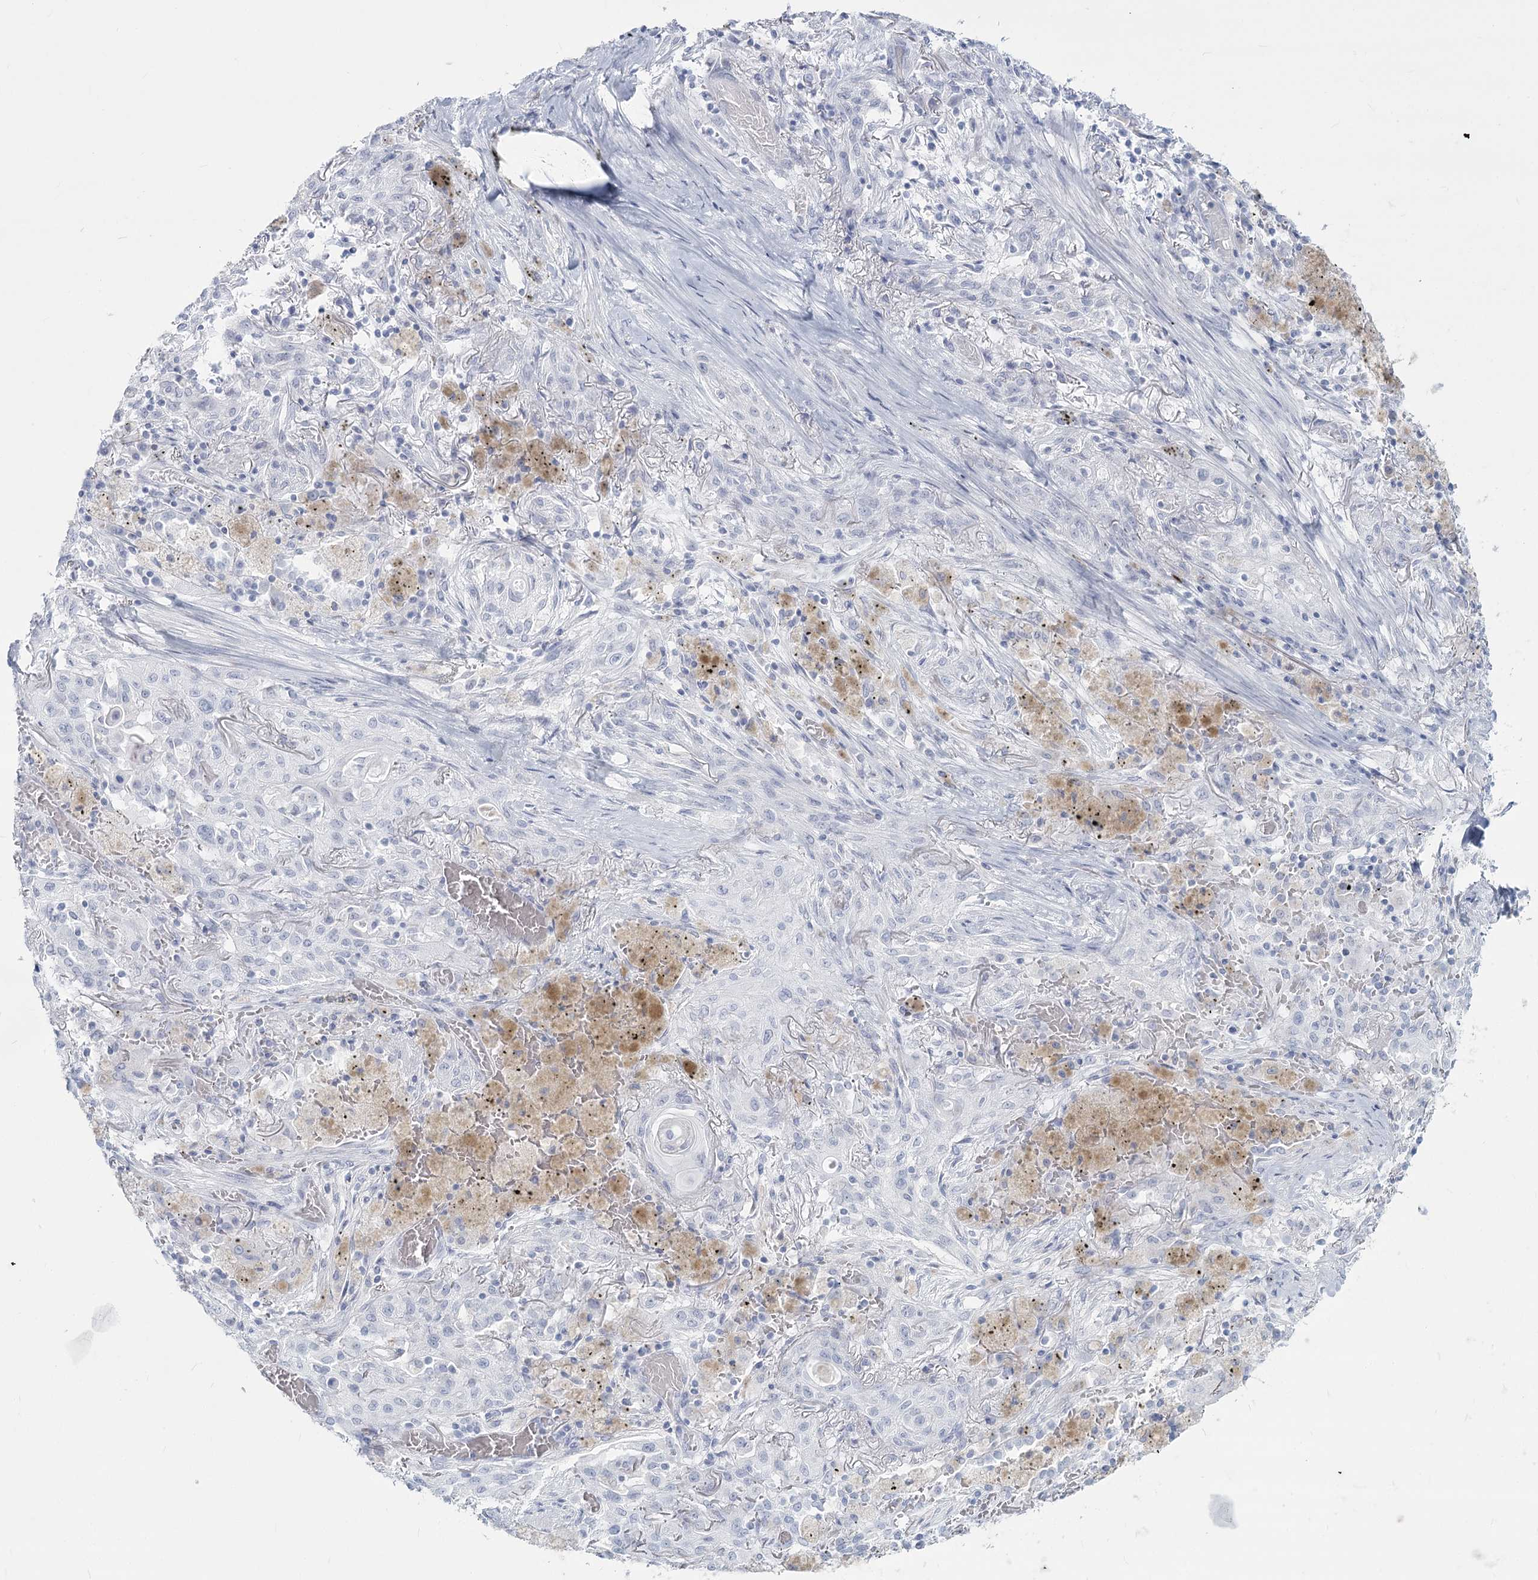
{"staining": {"intensity": "negative", "quantity": "none", "location": "none"}, "tissue": "lung cancer", "cell_type": "Tumor cells", "image_type": "cancer", "snomed": [{"axis": "morphology", "description": "Squamous cell carcinoma, NOS"}, {"axis": "topography", "description": "Lung"}], "caption": "There is no significant staining in tumor cells of lung cancer (squamous cell carcinoma). (DAB (3,3'-diaminobenzidine) IHC, high magnification).", "gene": "SLC6A19", "patient": {"sex": "female", "age": 47}}